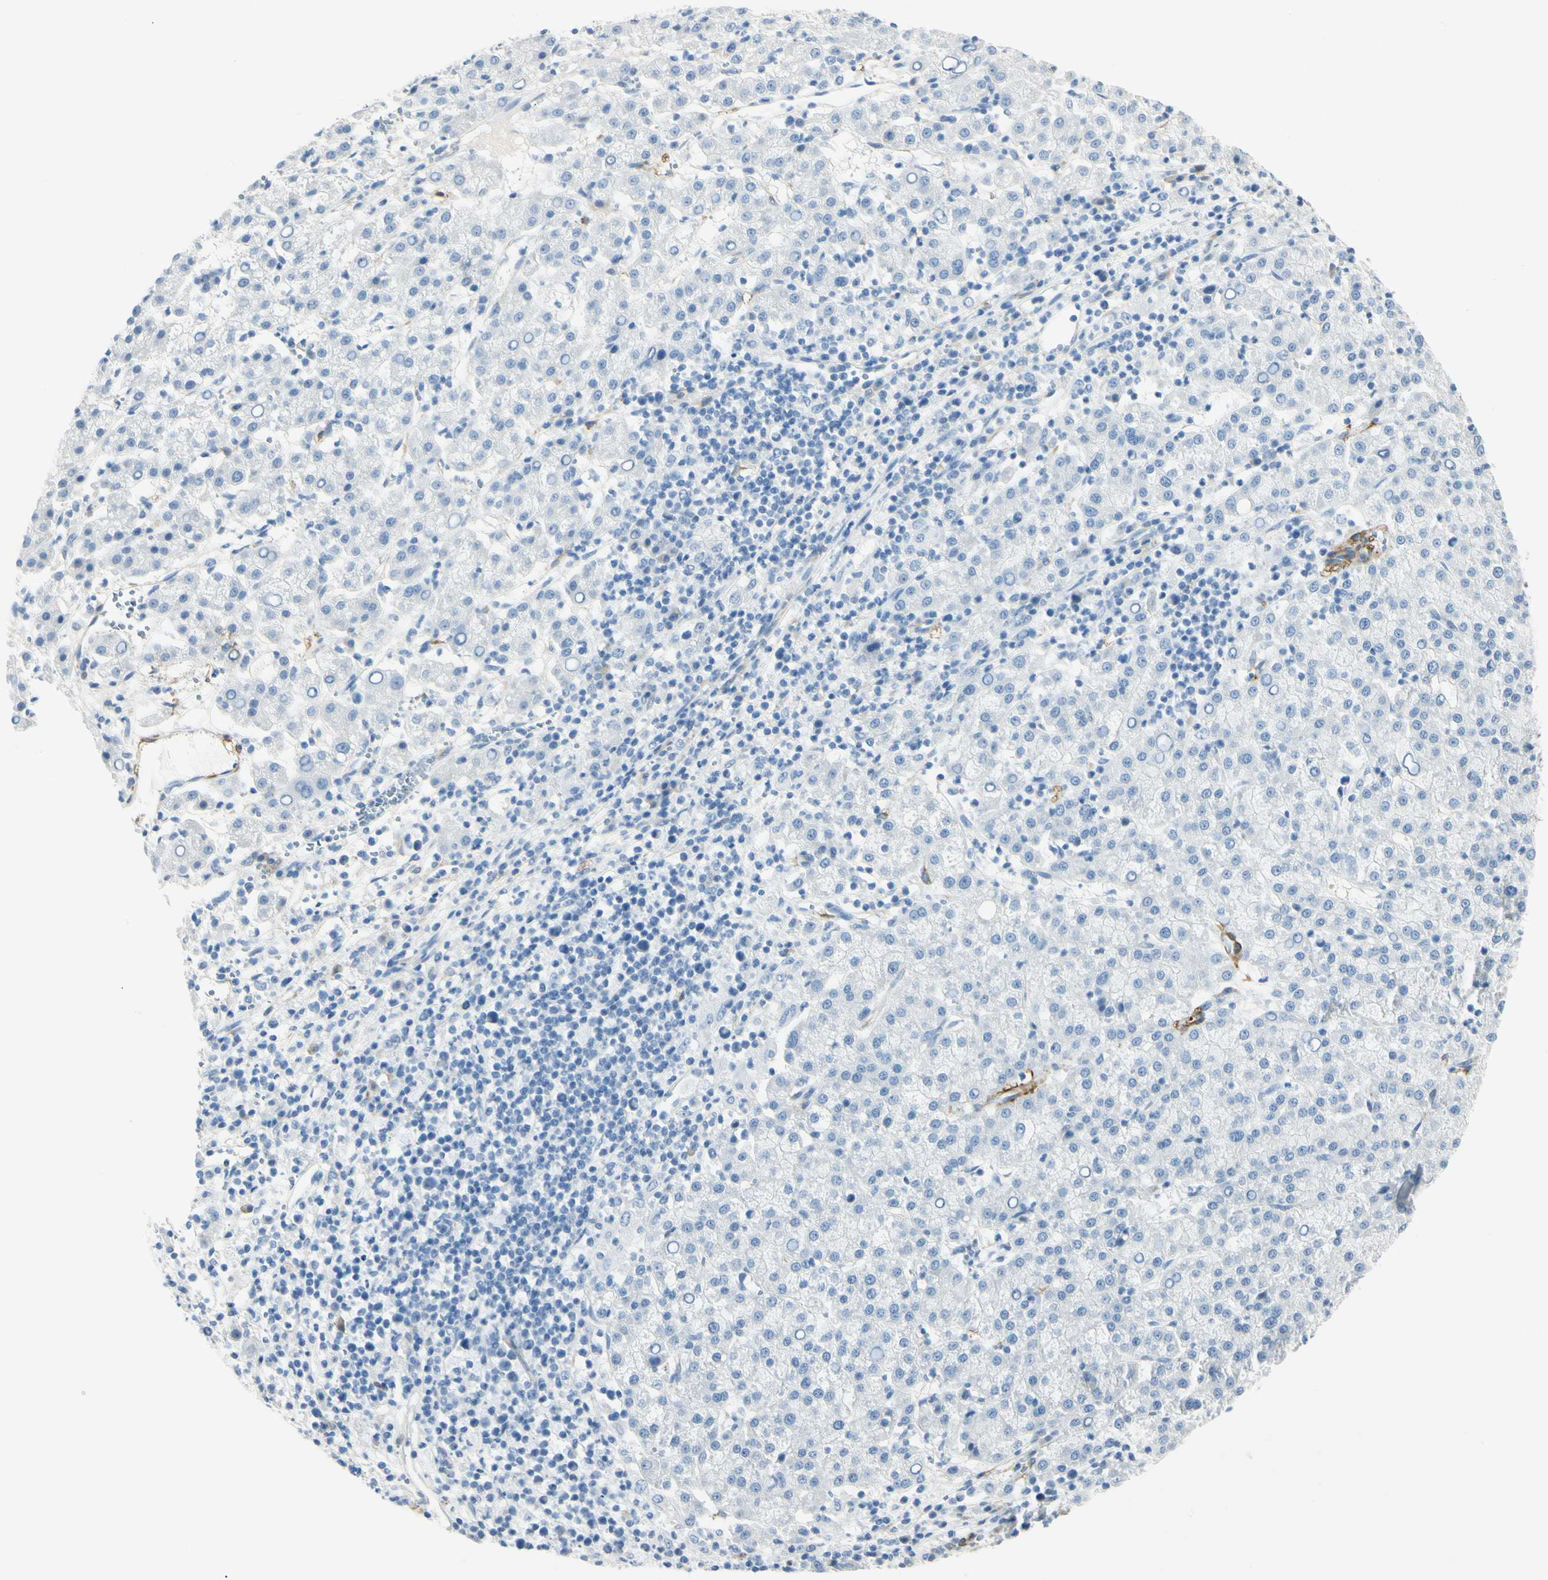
{"staining": {"intensity": "negative", "quantity": "none", "location": "none"}, "tissue": "liver cancer", "cell_type": "Tumor cells", "image_type": "cancer", "snomed": [{"axis": "morphology", "description": "Carcinoma, Hepatocellular, NOS"}, {"axis": "topography", "description": "Liver"}], "caption": "Protein analysis of hepatocellular carcinoma (liver) demonstrates no significant expression in tumor cells.", "gene": "AMPH", "patient": {"sex": "female", "age": 58}}